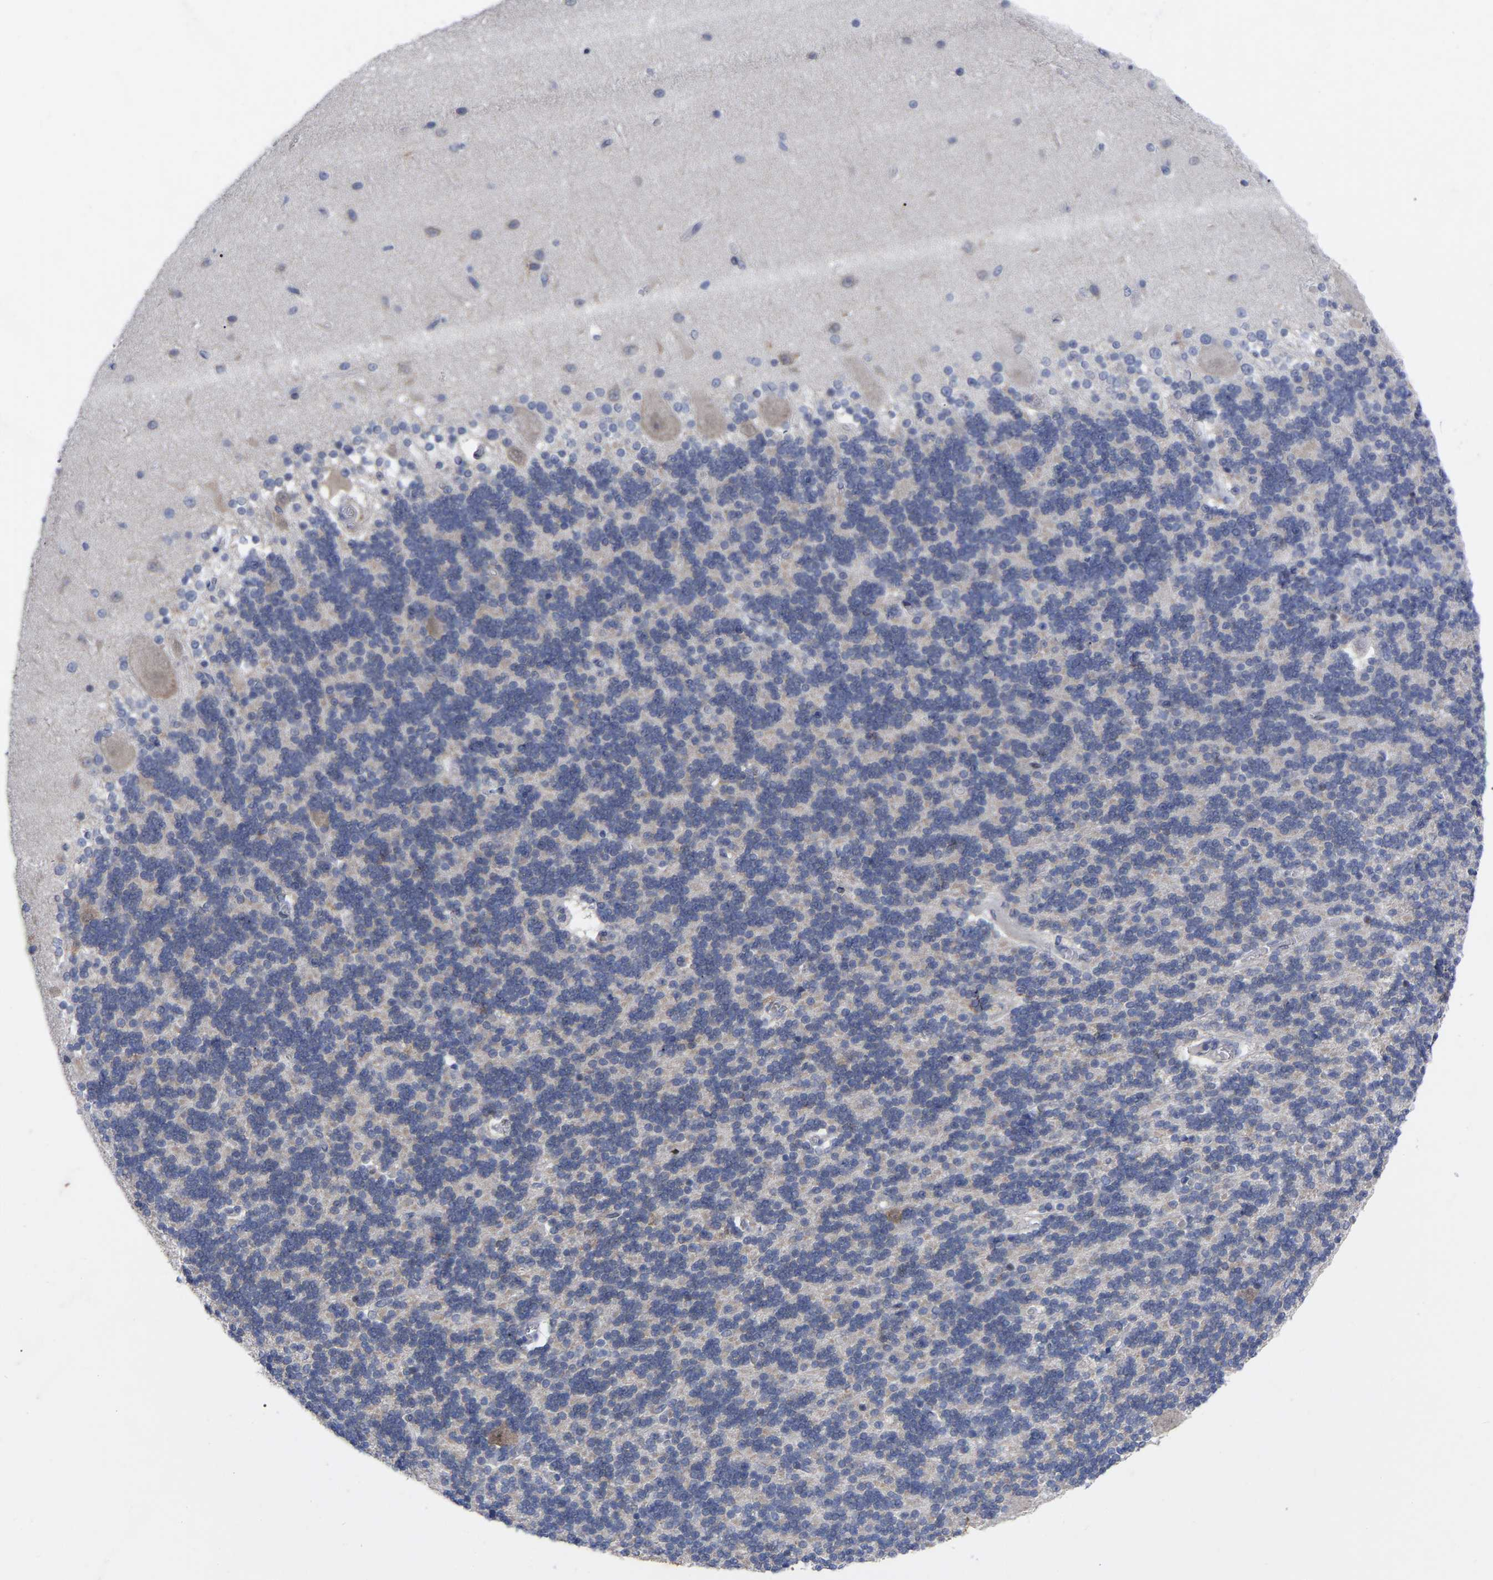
{"staining": {"intensity": "negative", "quantity": "none", "location": "none"}, "tissue": "cerebellum", "cell_type": "Cells in granular layer", "image_type": "normal", "snomed": [{"axis": "morphology", "description": "Normal tissue, NOS"}, {"axis": "topography", "description": "Cerebellum"}], "caption": "Immunohistochemistry photomicrograph of benign cerebellum stained for a protein (brown), which displays no positivity in cells in granular layer.", "gene": "TCP1", "patient": {"sex": "female", "age": 54}}